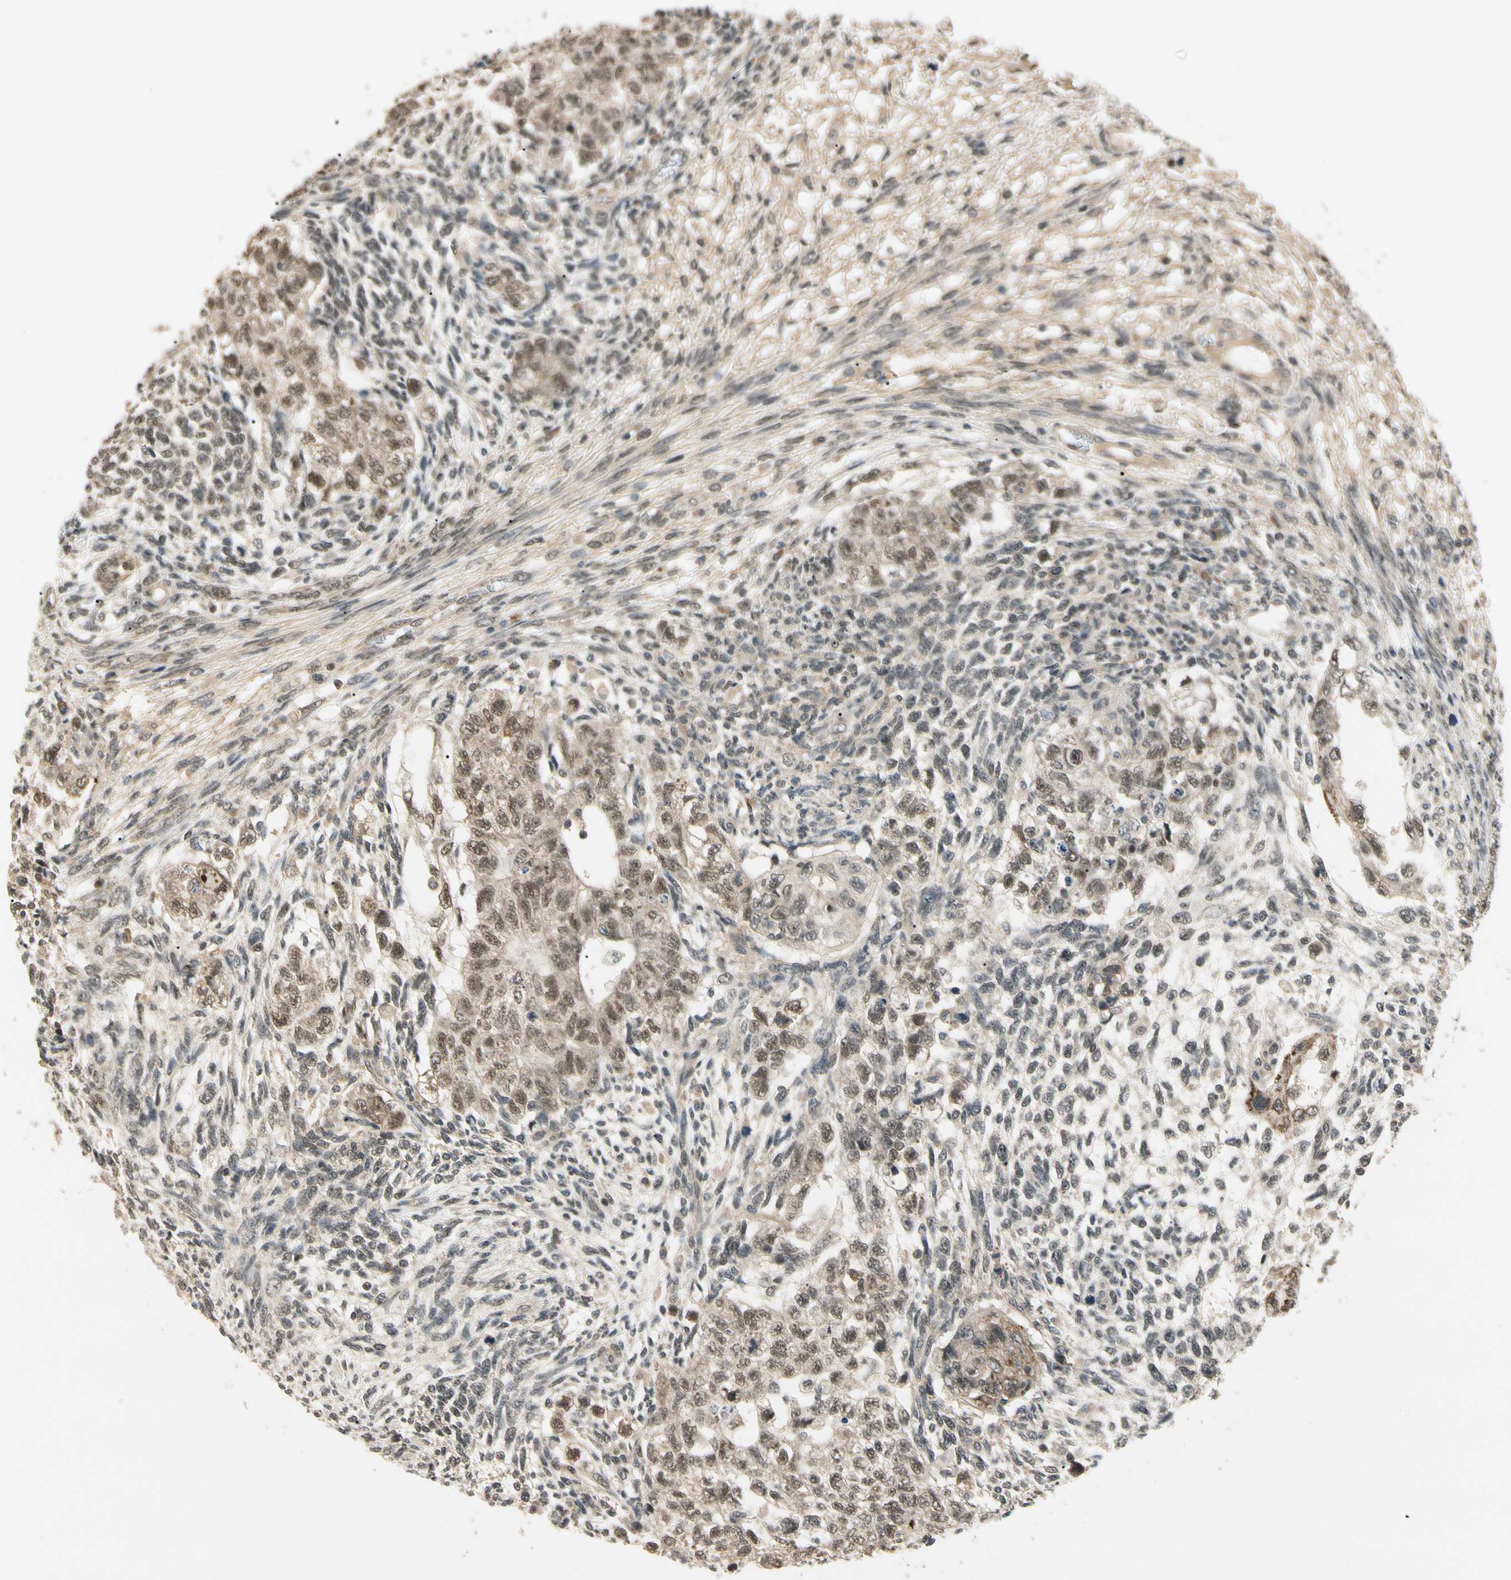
{"staining": {"intensity": "moderate", "quantity": ">75%", "location": "cytoplasmic/membranous,nuclear"}, "tissue": "testis cancer", "cell_type": "Tumor cells", "image_type": "cancer", "snomed": [{"axis": "morphology", "description": "Normal tissue, NOS"}, {"axis": "morphology", "description": "Carcinoma, Embryonal, NOS"}, {"axis": "topography", "description": "Testis"}], "caption": "The image reveals immunohistochemical staining of embryonal carcinoma (testis). There is moderate cytoplasmic/membranous and nuclear expression is appreciated in about >75% of tumor cells.", "gene": "ZSCAN12", "patient": {"sex": "male", "age": 36}}